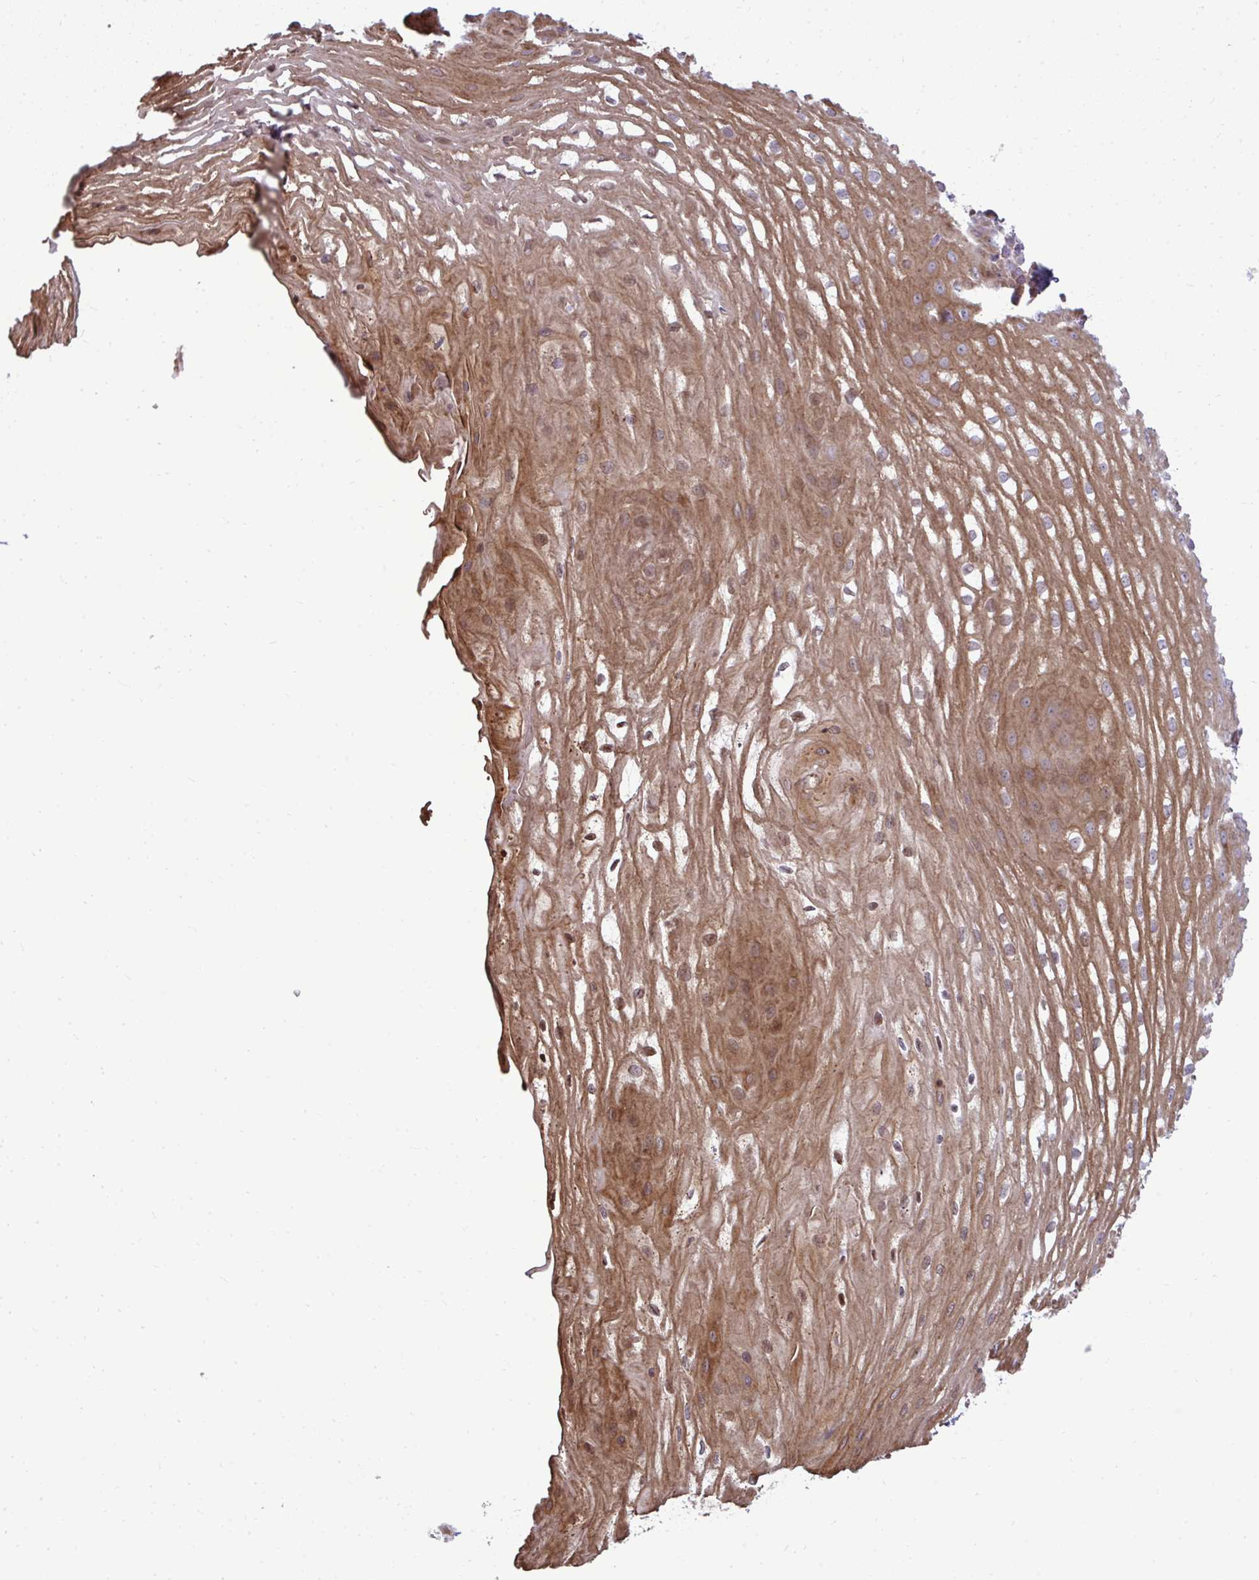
{"staining": {"intensity": "moderate", "quantity": ">75%", "location": "cytoplasmic/membranous,nuclear"}, "tissue": "esophagus", "cell_type": "Squamous epithelial cells", "image_type": "normal", "snomed": [{"axis": "morphology", "description": "Normal tissue, NOS"}, {"axis": "topography", "description": "Esophagus"}], "caption": "Immunohistochemical staining of benign human esophagus reveals moderate cytoplasmic/membranous,nuclear protein positivity in approximately >75% of squamous epithelial cells.", "gene": "ZSCAN9", "patient": {"sex": "male", "age": 62}}